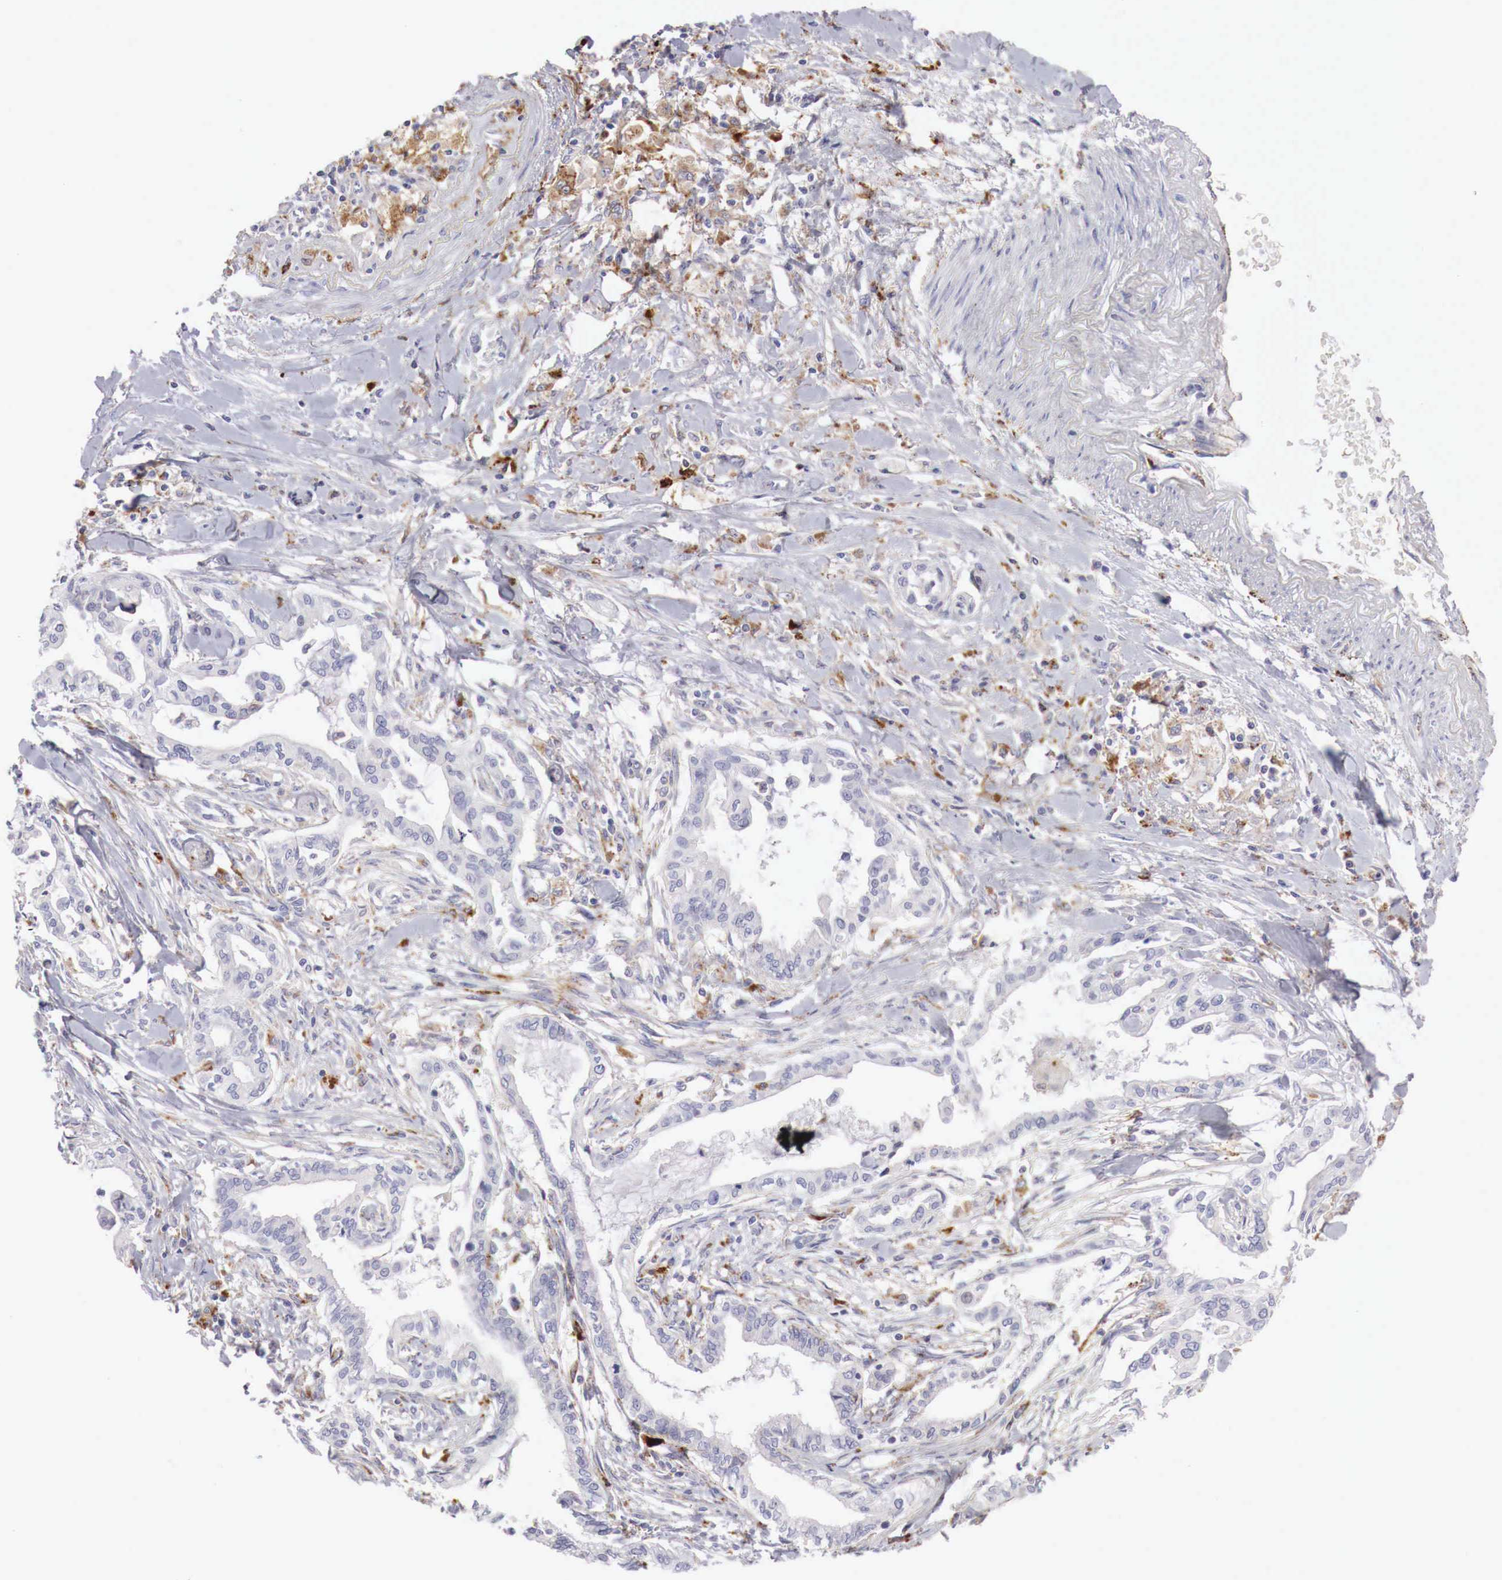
{"staining": {"intensity": "negative", "quantity": "none", "location": "none"}, "tissue": "pancreatic cancer", "cell_type": "Tumor cells", "image_type": "cancer", "snomed": [{"axis": "morphology", "description": "Adenocarcinoma, NOS"}, {"axis": "topography", "description": "Pancreas"}], "caption": "Immunohistochemistry of pancreatic cancer (adenocarcinoma) shows no positivity in tumor cells.", "gene": "GLA", "patient": {"sex": "female", "age": 64}}